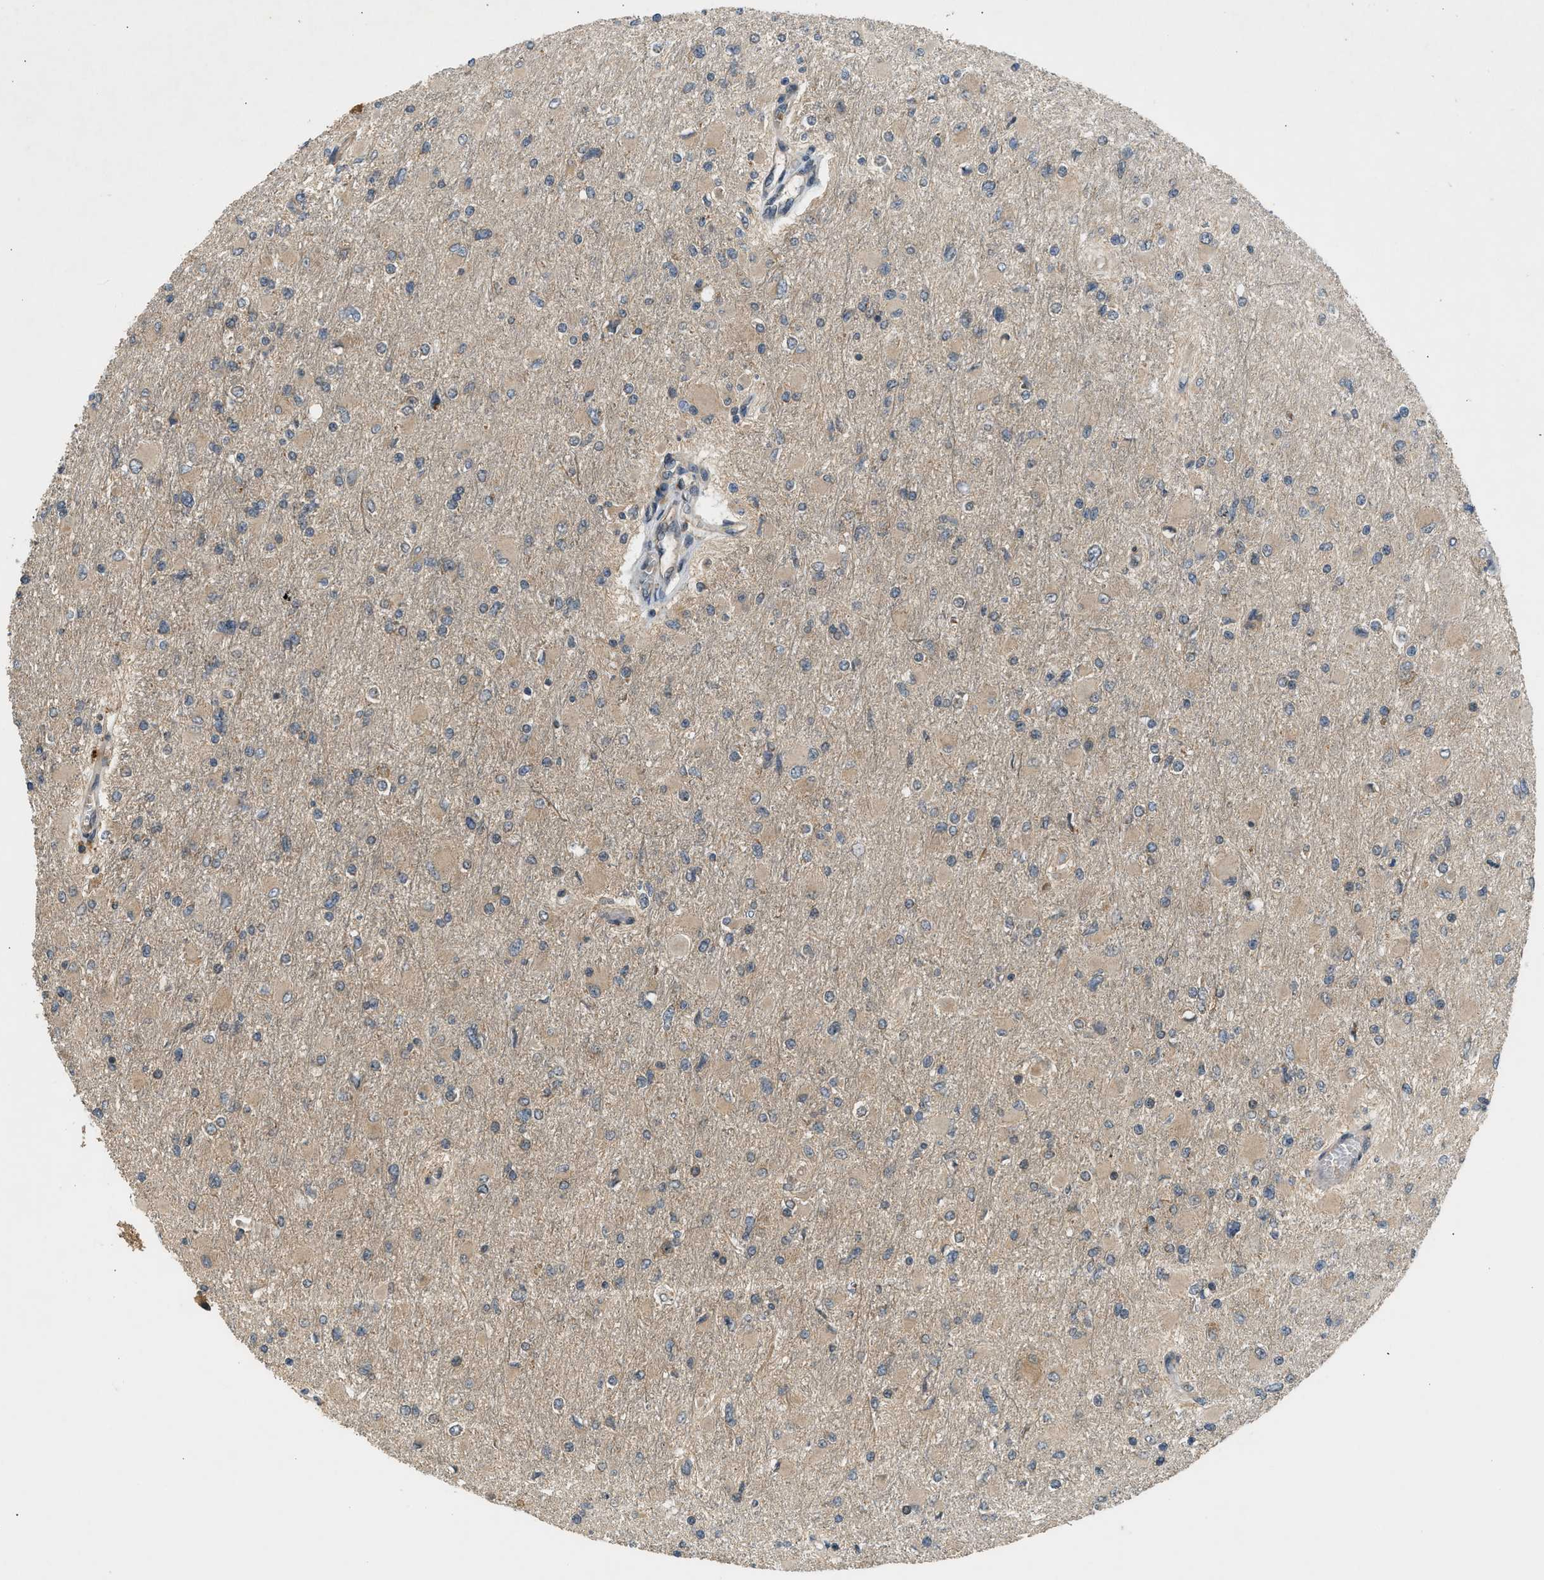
{"staining": {"intensity": "weak", "quantity": "<25%", "location": "cytoplasmic/membranous"}, "tissue": "glioma", "cell_type": "Tumor cells", "image_type": "cancer", "snomed": [{"axis": "morphology", "description": "Glioma, malignant, High grade"}, {"axis": "topography", "description": "Cerebral cortex"}], "caption": "Human glioma stained for a protein using immunohistochemistry shows no expression in tumor cells.", "gene": "ADCY8", "patient": {"sex": "female", "age": 36}}